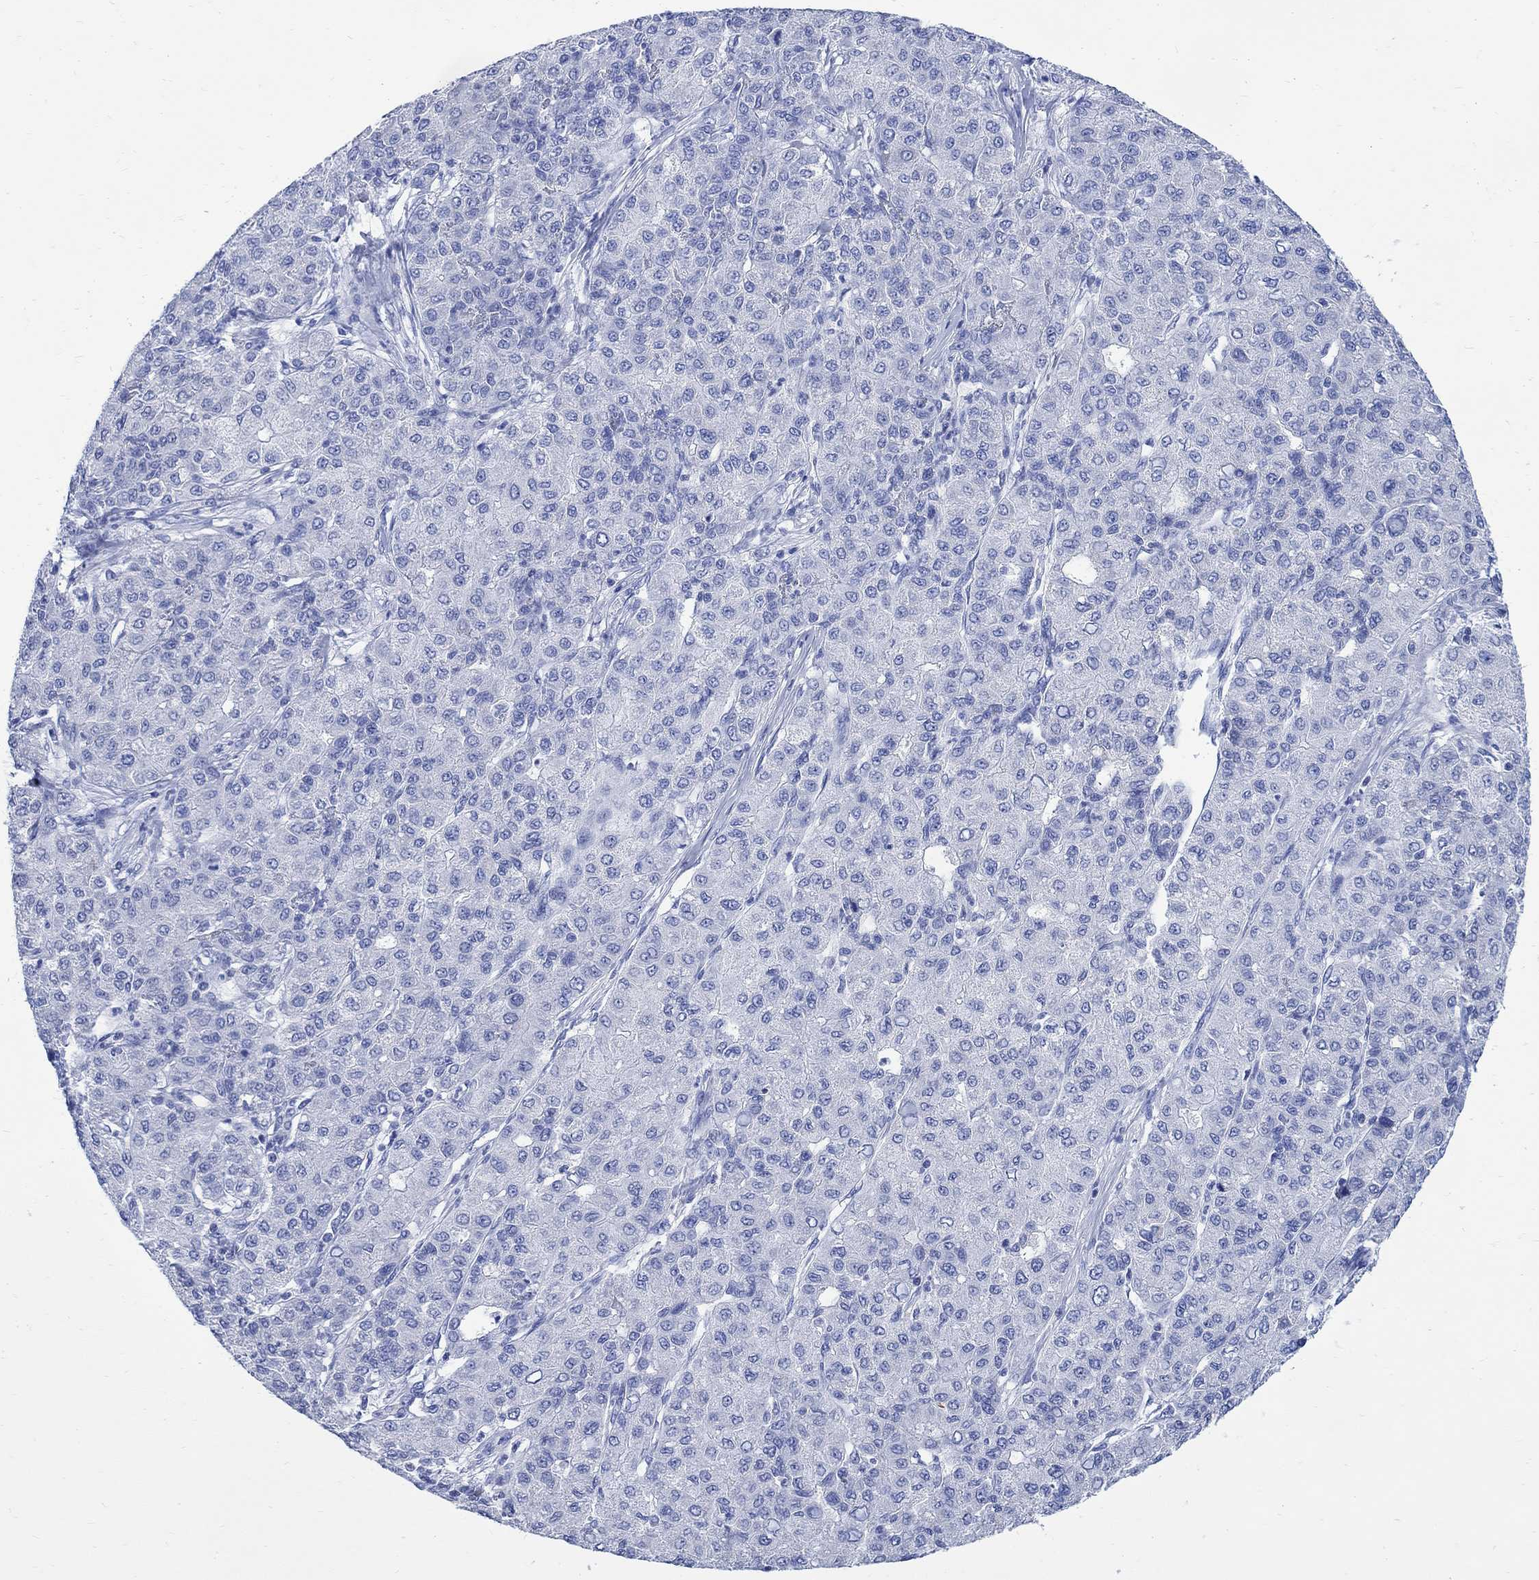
{"staining": {"intensity": "negative", "quantity": "none", "location": "none"}, "tissue": "liver cancer", "cell_type": "Tumor cells", "image_type": "cancer", "snomed": [{"axis": "morphology", "description": "Carcinoma, Hepatocellular, NOS"}, {"axis": "topography", "description": "Liver"}], "caption": "IHC photomicrograph of human liver hepatocellular carcinoma stained for a protein (brown), which displays no positivity in tumor cells.", "gene": "CPLX2", "patient": {"sex": "male", "age": 65}}